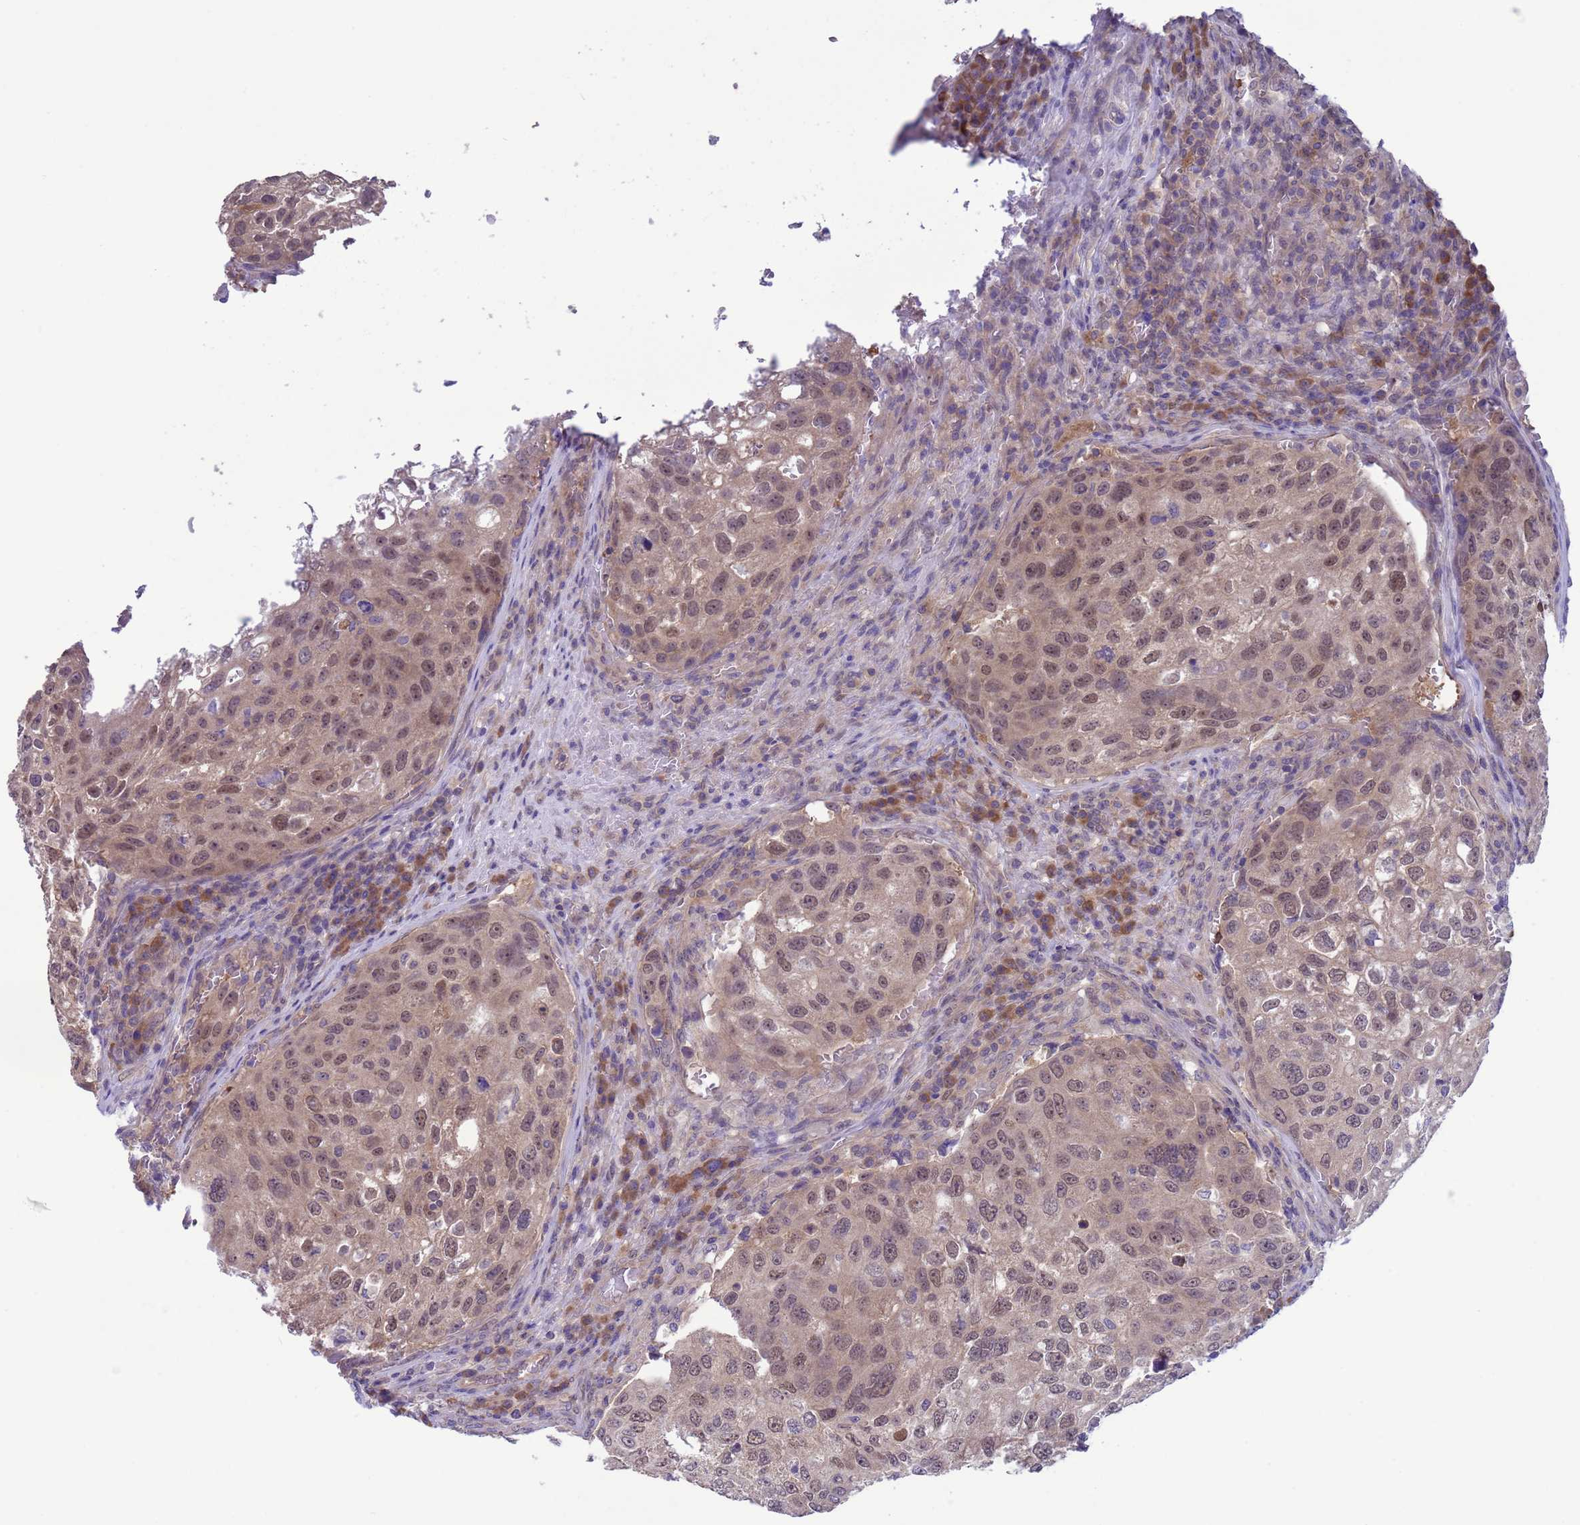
{"staining": {"intensity": "moderate", "quantity": "25%-75%", "location": "nuclear"}, "tissue": "urothelial cancer", "cell_type": "Tumor cells", "image_type": "cancer", "snomed": [{"axis": "morphology", "description": "Urothelial carcinoma, High grade"}, {"axis": "topography", "description": "Lymph node"}, {"axis": "topography", "description": "Urinary bladder"}], "caption": "DAB immunohistochemical staining of human high-grade urothelial carcinoma demonstrates moderate nuclear protein positivity in about 25%-75% of tumor cells. Using DAB (3,3'-diaminobenzidine) (brown) and hematoxylin (blue) stains, captured at high magnification using brightfield microscopy.", "gene": "ZNF461", "patient": {"sex": "male", "age": 51}}